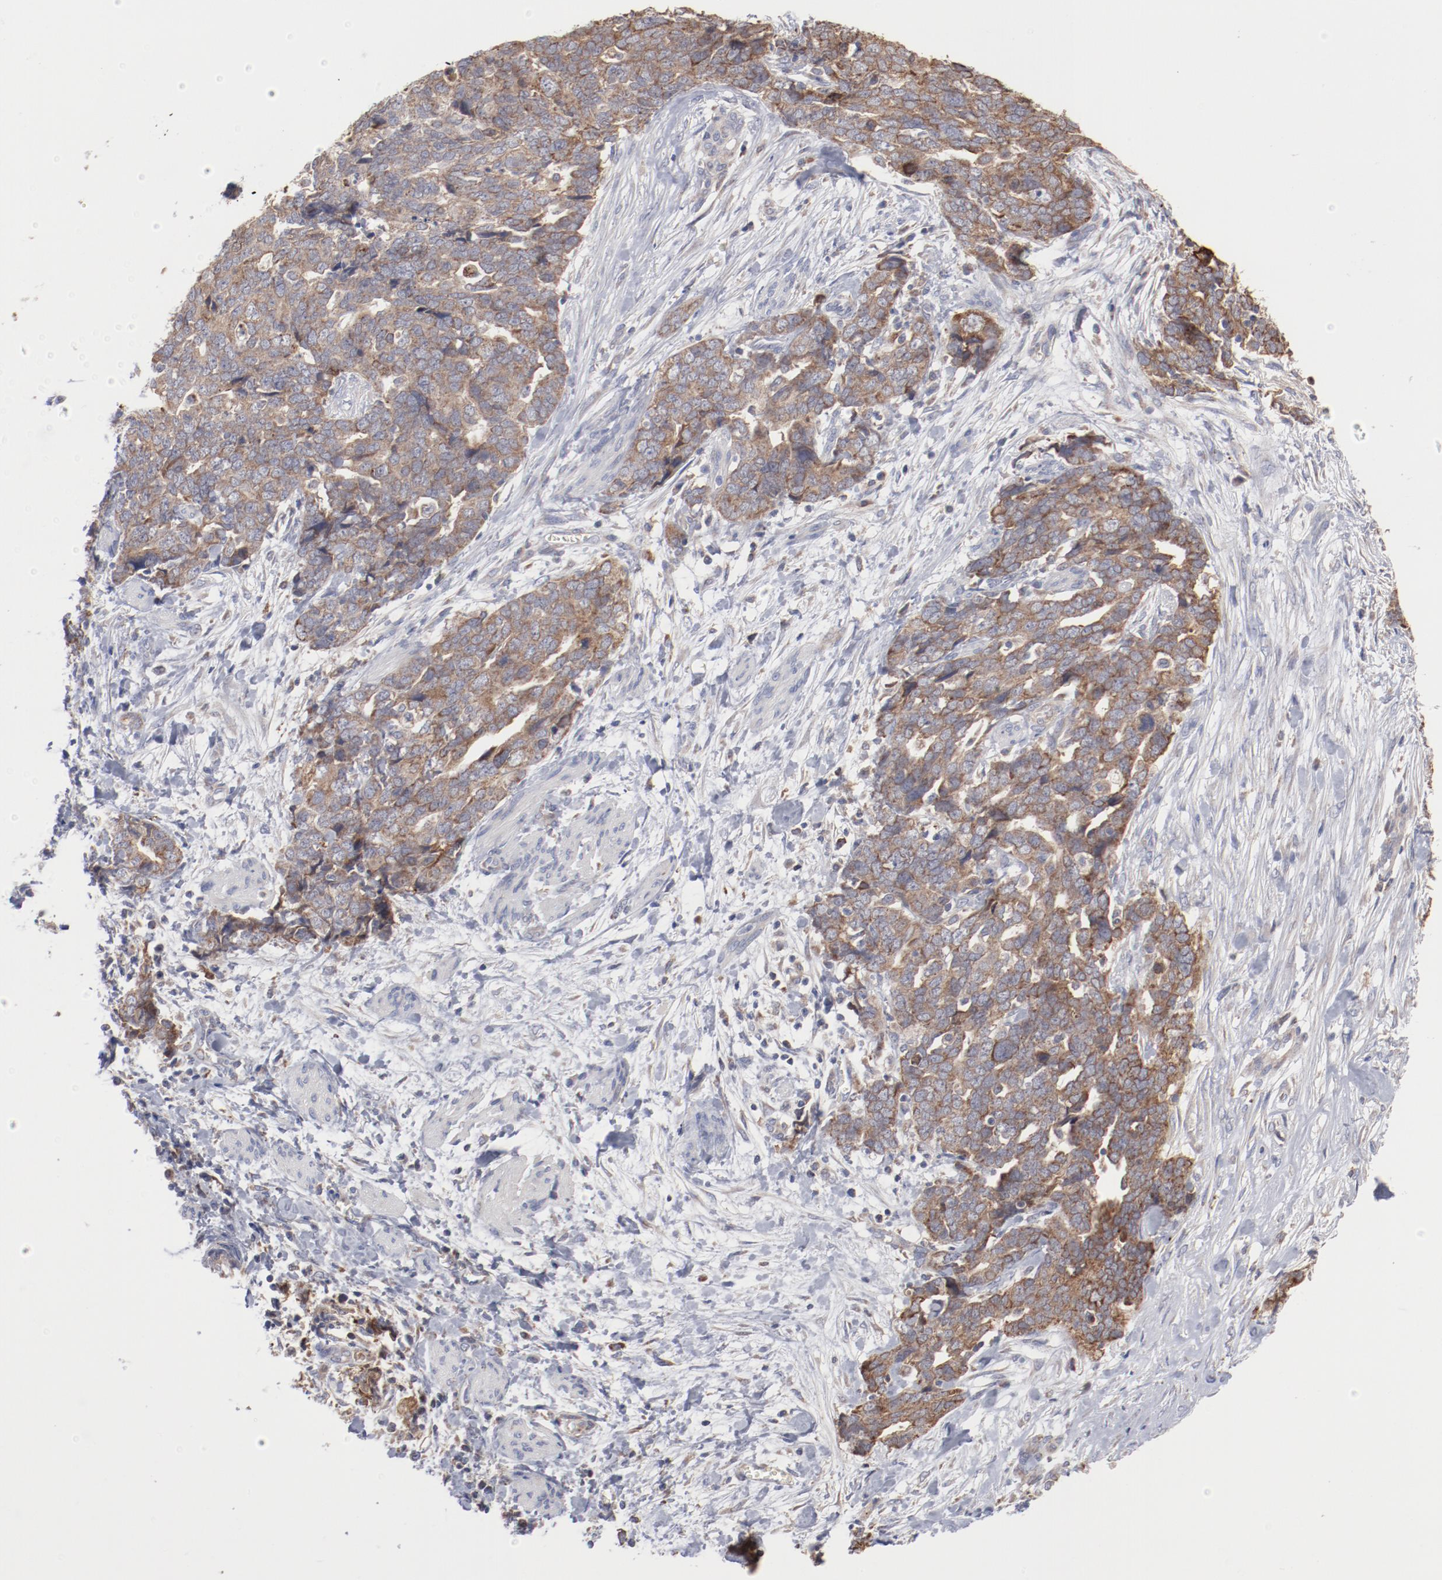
{"staining": {"intensity": "moderate", "quantity": ">75%", "location": "cytoplasmic/membranous"}, "tissue": "ovarian cancer", "cell_type": "Tumor cells", "image_type": "cancer", "snomed": [{"axis": "morphology", "description": "Normal tissue, NOS"}, {"axis": "morphology", "description": "Cystadenocarcinoma, serous, NOS"}, {"axis": "topography", "description": "Fallopian tube"}, {"axis": "topography", "description": "Ovary"}], "caption": "Tumor cells show medium levels of moderate cytoplasmic/membranous expression in about >75% of cells in human ovarian cancer (serous cystadenocarcinoma).", "gene": "PPFIBP2", "patient": {"sex": "female", "age": 56}}